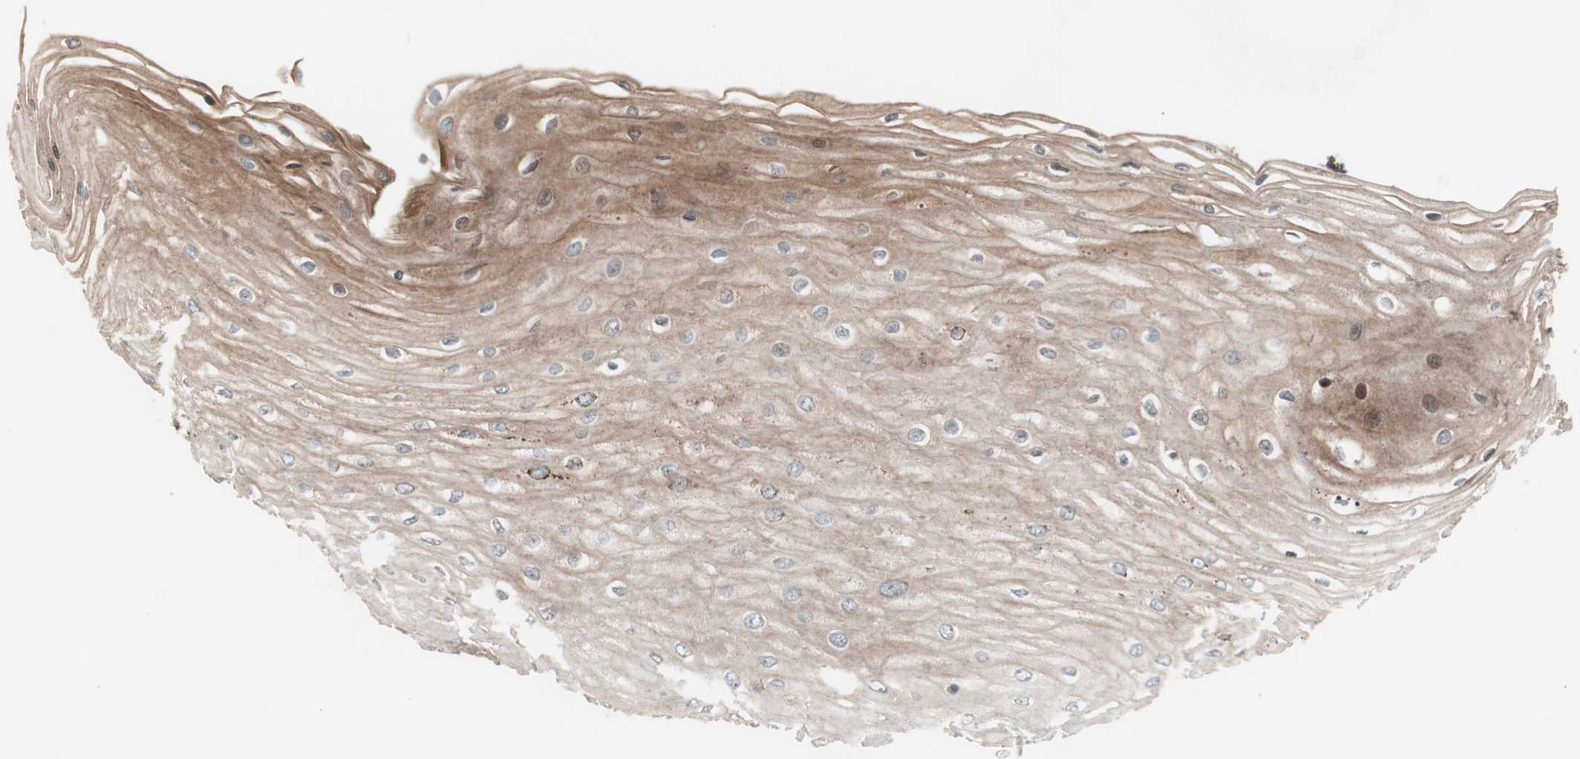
{"staining": {"intensity": "moderate", "quantity": ">75%", "location": "cytoplasmic/membranous"}, "tissue": "esophagus", "cell_type": "Squamous epithelial cells", "image_type": "normal", "snomed": [{"axis": "morphology", "description": "Normal tissue, NOS"}, {"axis": "morphology", "description": "Squamous cell carcinoma, NOS"}, {"axis": "topography", "description": "Esophagus"}], "caption": "This image reveals benign esophagus stained with immunohistochemistry (IHC) to label a protein in brown. The cytoplasmic/membranous of squamous epithelial cells show moderate positivity for the protein. Nuclei are counter-stained blue.", "gene": "TFPI", "patient": {"sex": "male", "age": 65}}